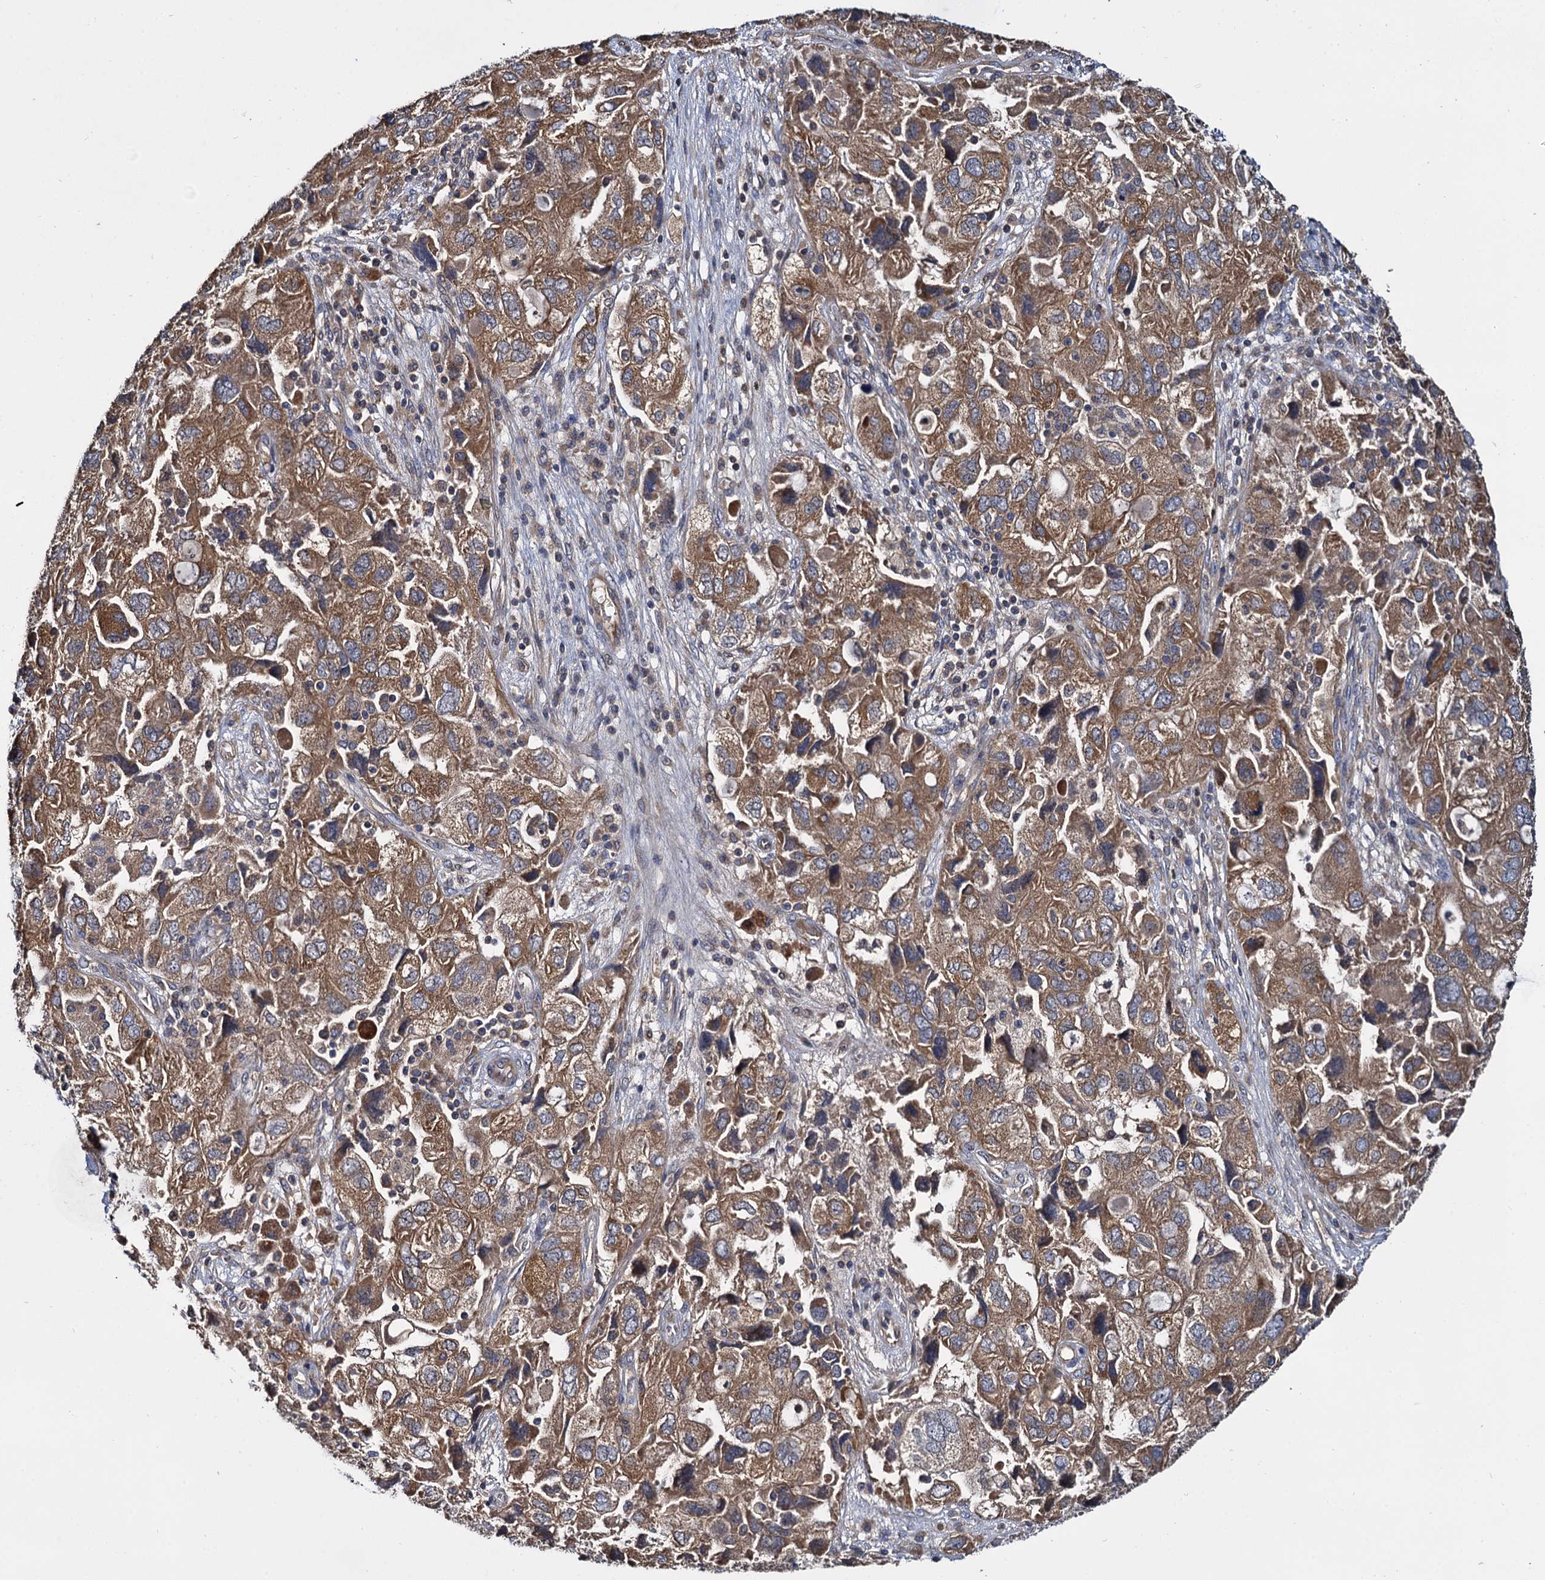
{"staining": {"intensity": "moderate", "quantity": ">75%", "location": "cytoplasmic/membranous"}, "tissue": "ovarian cancer", "cell_type": "Tumor cells", "image_type": "cancer", "snomed": [{"axis": "morphology", "description": "Carcinoma, NOS"}, {"axis": "morphology", "description": "Cystadenocarcinoma, serous, NOS"}, {"axis": "topography", "description": "Ovary"}], "caption": "Brown immunohistochemical staining in human ovarian cancer (carcinoma) demonstrates moderate cytoplasmic/membranous positivity in approximately >75% of tumor cells. (Brightfield microscopy of DAB IHC at high magnification).", "gene": "CEP192", "patient": {"sex": "female", "age": 69}}